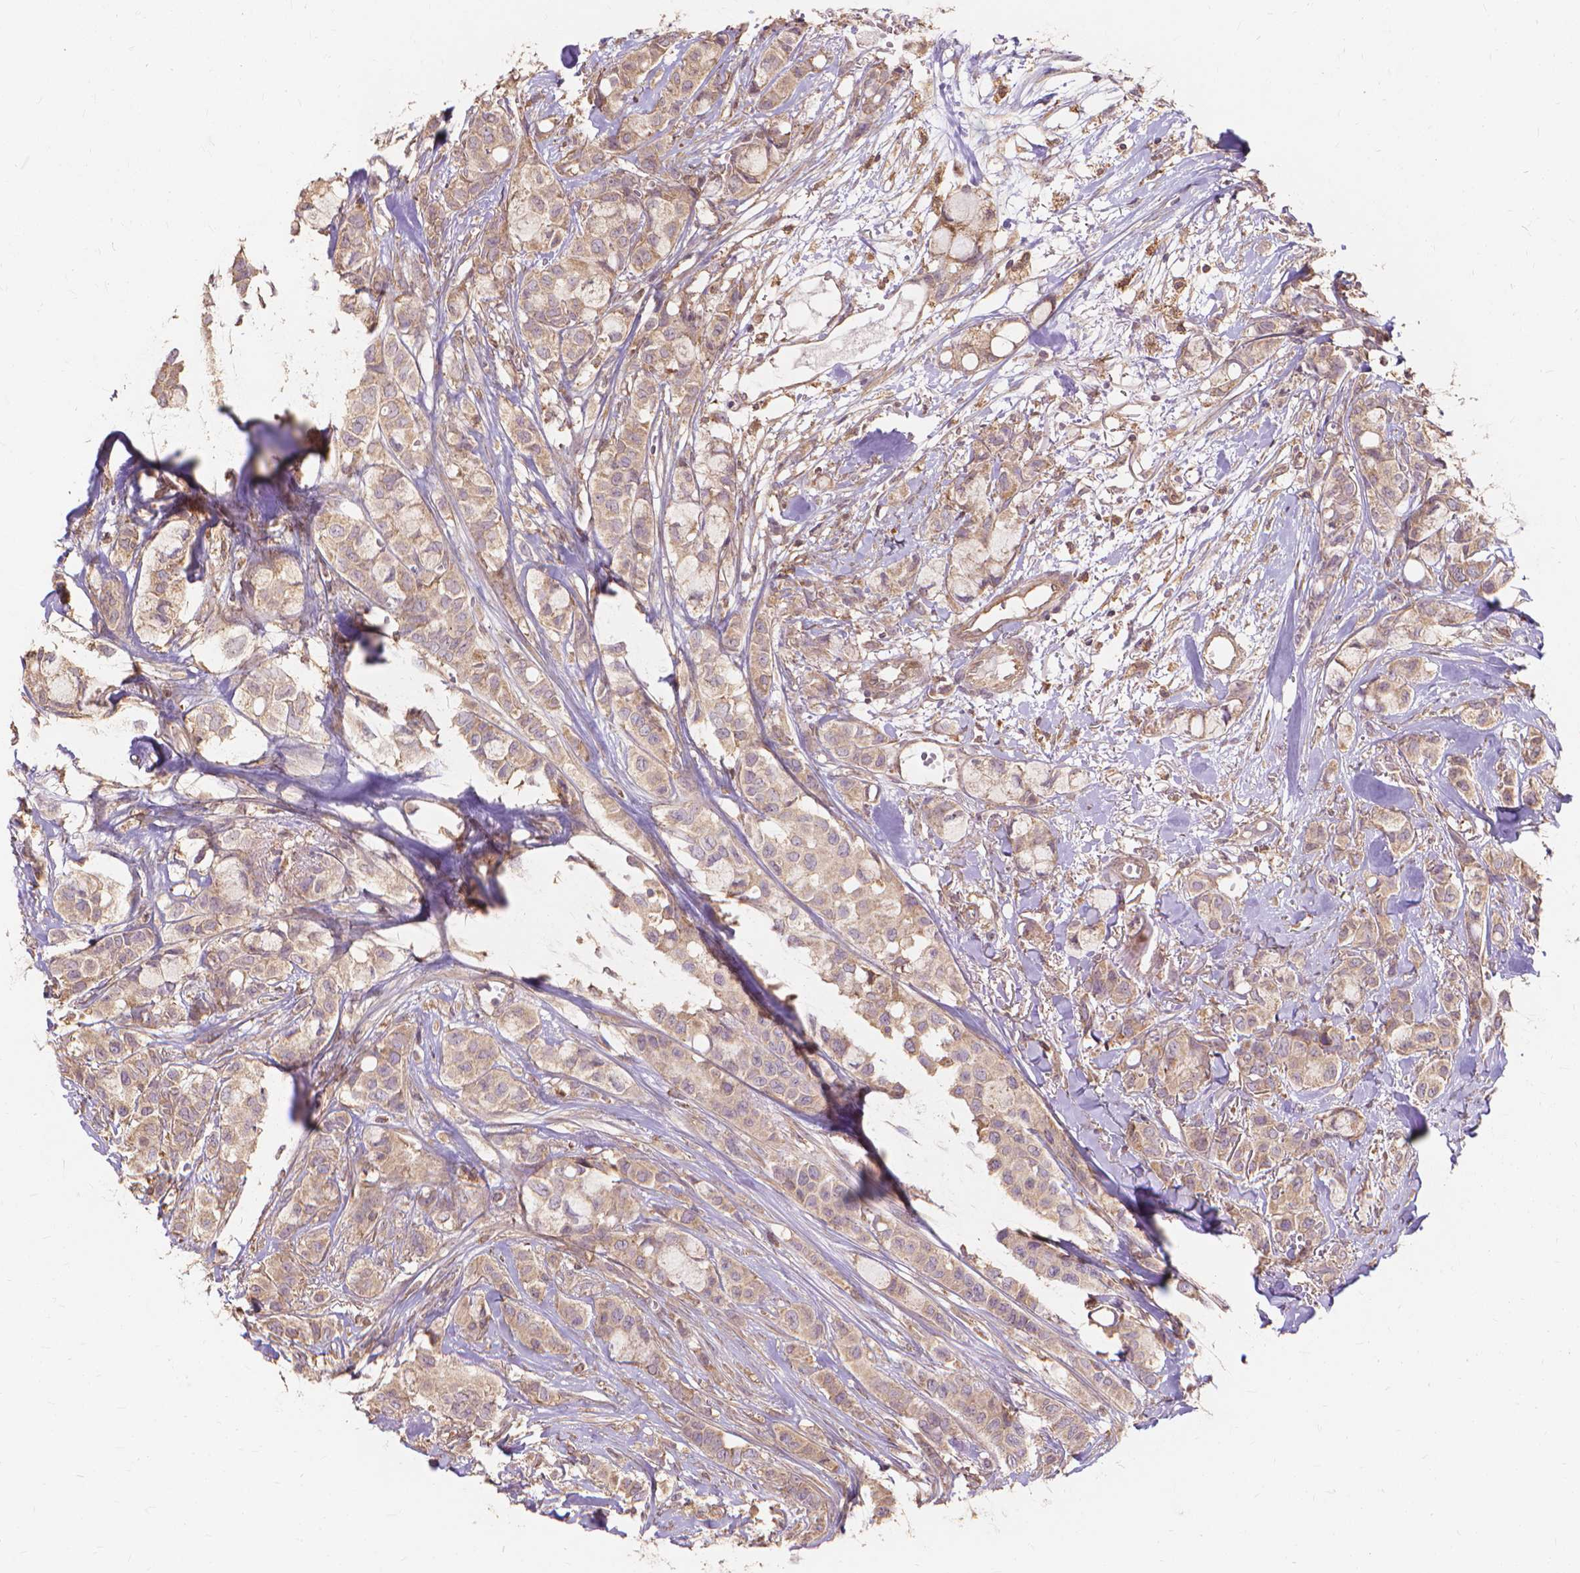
{"staining": {"intensity": "weak", "quantity": ">75%", "location": "cytoplasmic/membranous"}, "tissue": "breast cancer", "cell_type": "Tumor cells", "image_type": "cancer", "snomed": [{"axis": "morphology", "description": "Duct carcinoma"}, {"axis": "topography", "description": "Breast"}], "caption": "Protein staining of intraductal carcinoma (breast) tissue demonstrates weak cytoplasmic/membranous positivity in about >75% of tumor cells. The staining is performed using DAB brown chromogen to label protein expression. The nuclei are counter-stained blue using hematoxylin.", "gene": "TAB2", "patient": {"sex": "female", "age": 85}}